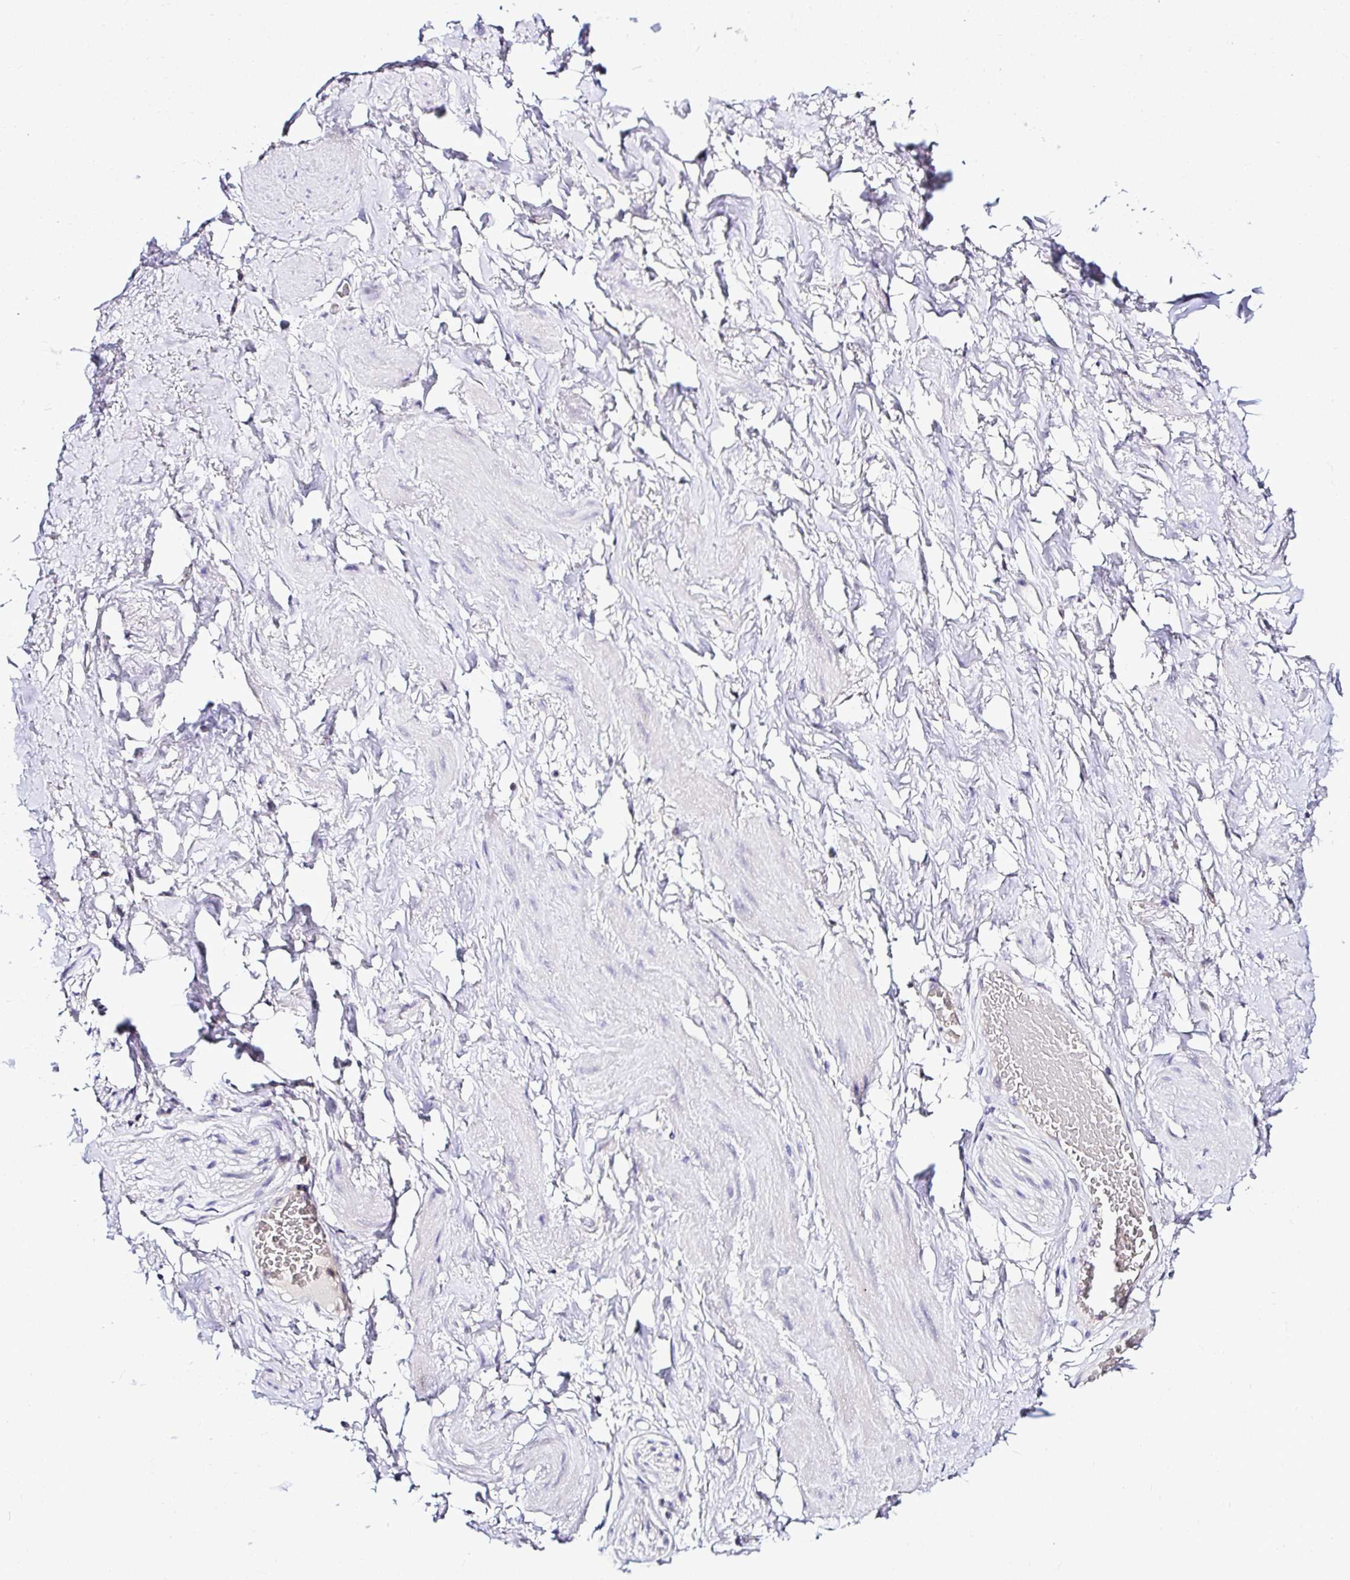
{"staining": {"intensity": "negative", "quantity": "none", "location": "none"}, "tissue": "adipose tissue", "cell_type": "Adipocytes", "image_type": "normal", "snomed": [{"axis": "morphology", "description": "Normal tissue, NOS"}, {"axis": "topography", "description": "Vagina"}, {"axis": "topography", "description": "Peripheral nerve tissue"}], "caption": "High magnification brightfield microscopy of unremarkable adipose tissue stained with DAB (brown) and counterstained with hematoxylin (blue): adipocytes show no significant positivity.", "gene": "DEPDC5", "patient": {"sex": "female", "age": 71}}